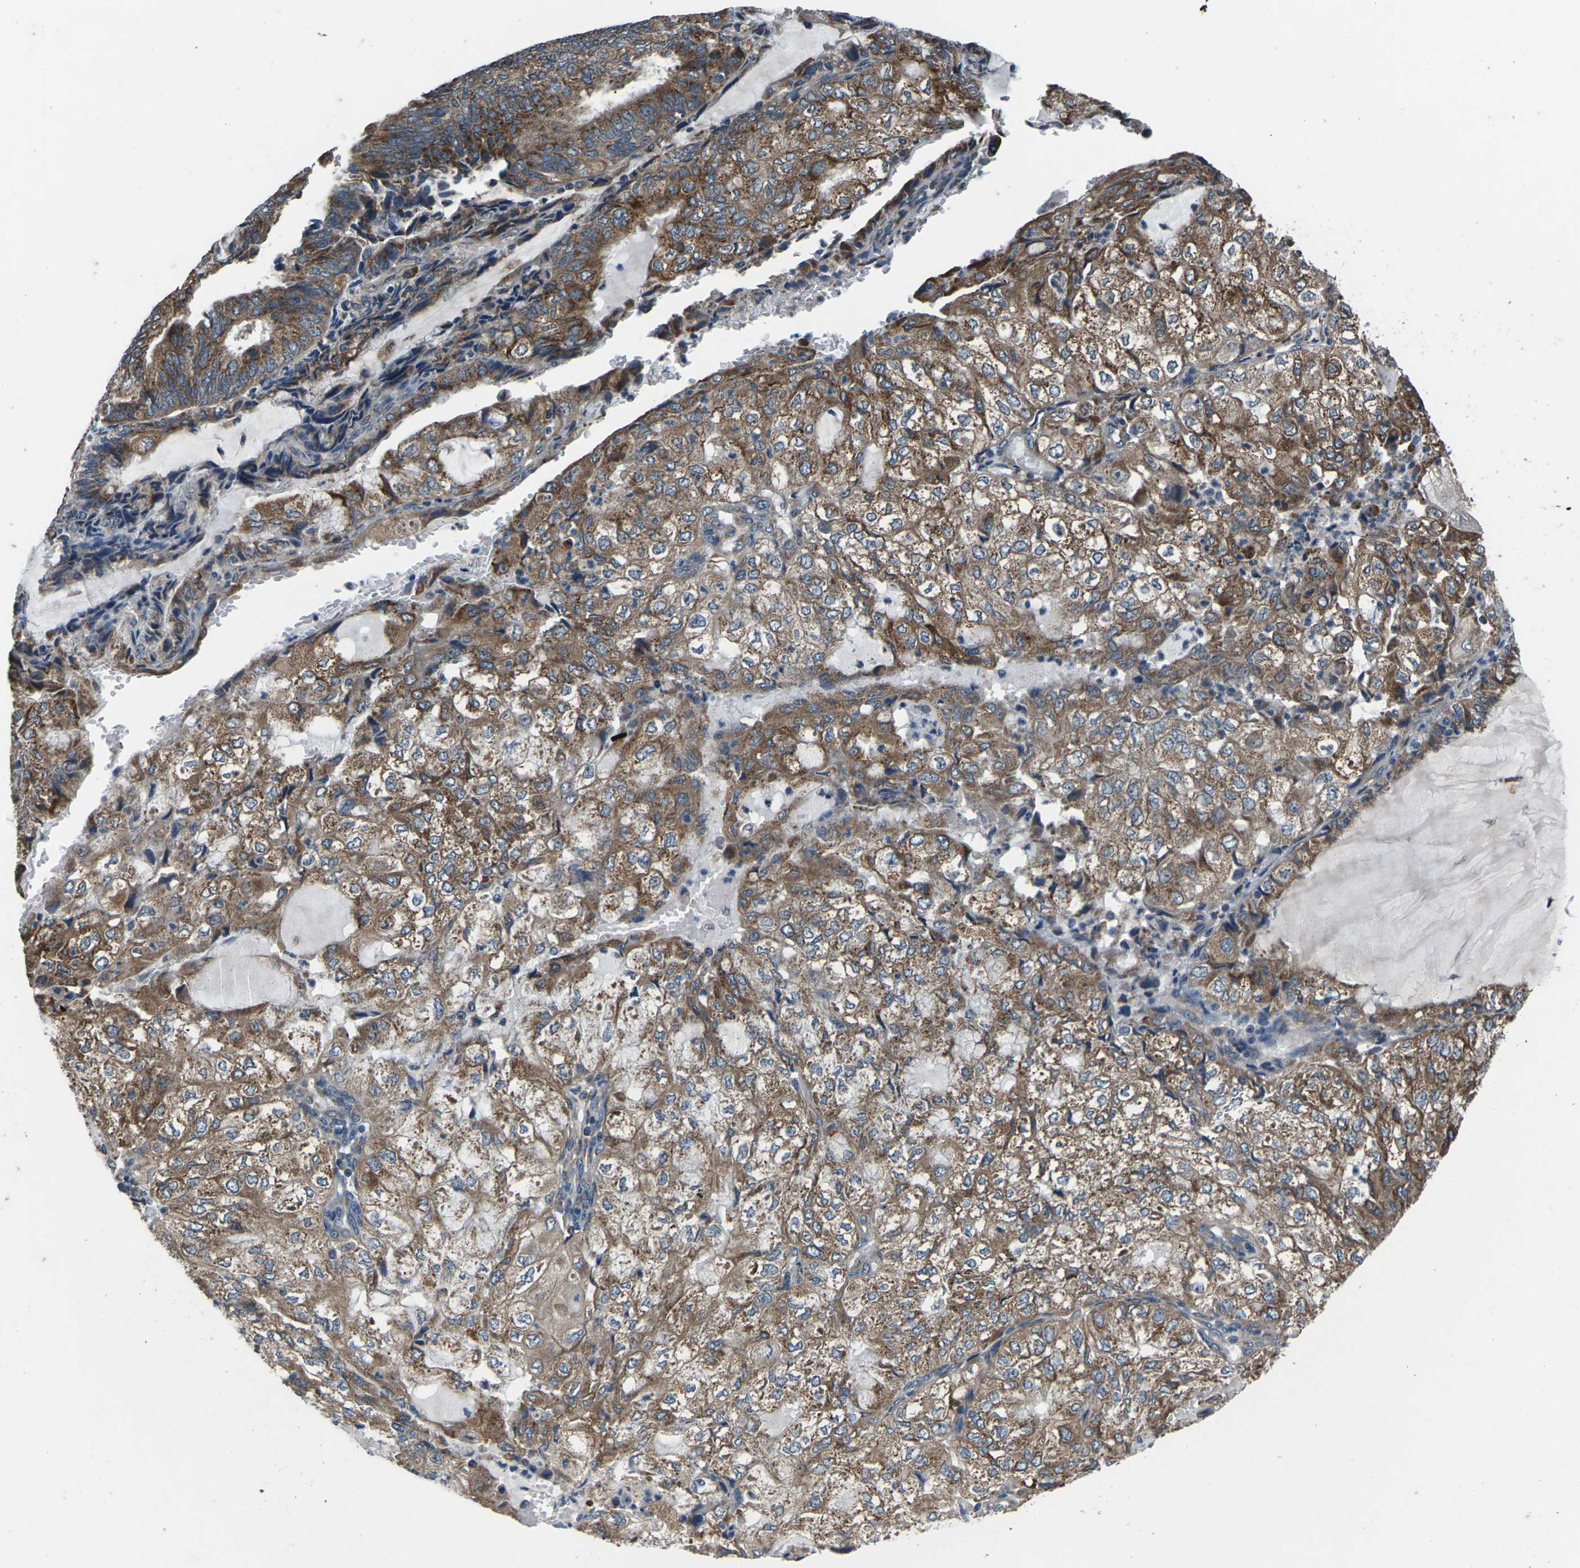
{"staining": {"intensity": "moderate", "quantity": ">75%", "location": "cytoplasmic/membranous"}, "tissue": "endometrial cancer", "cell_type": "Tumor cells", "image_type": "cancer", "snomed": [{"axis": "morphology", "description": "Adenocarcinoma, NOS"}, {"axis": "topography", "description": "Endometrium"}], "caption": "Moderate cytoplasmic/membranous staining for a protein is identified in approximately >75% of tumor cells of adenocarcinoma (endometrial) using immunohistochemistry.", "gene": "GABRP", "patient": {"sex": "female", "age": 81}}